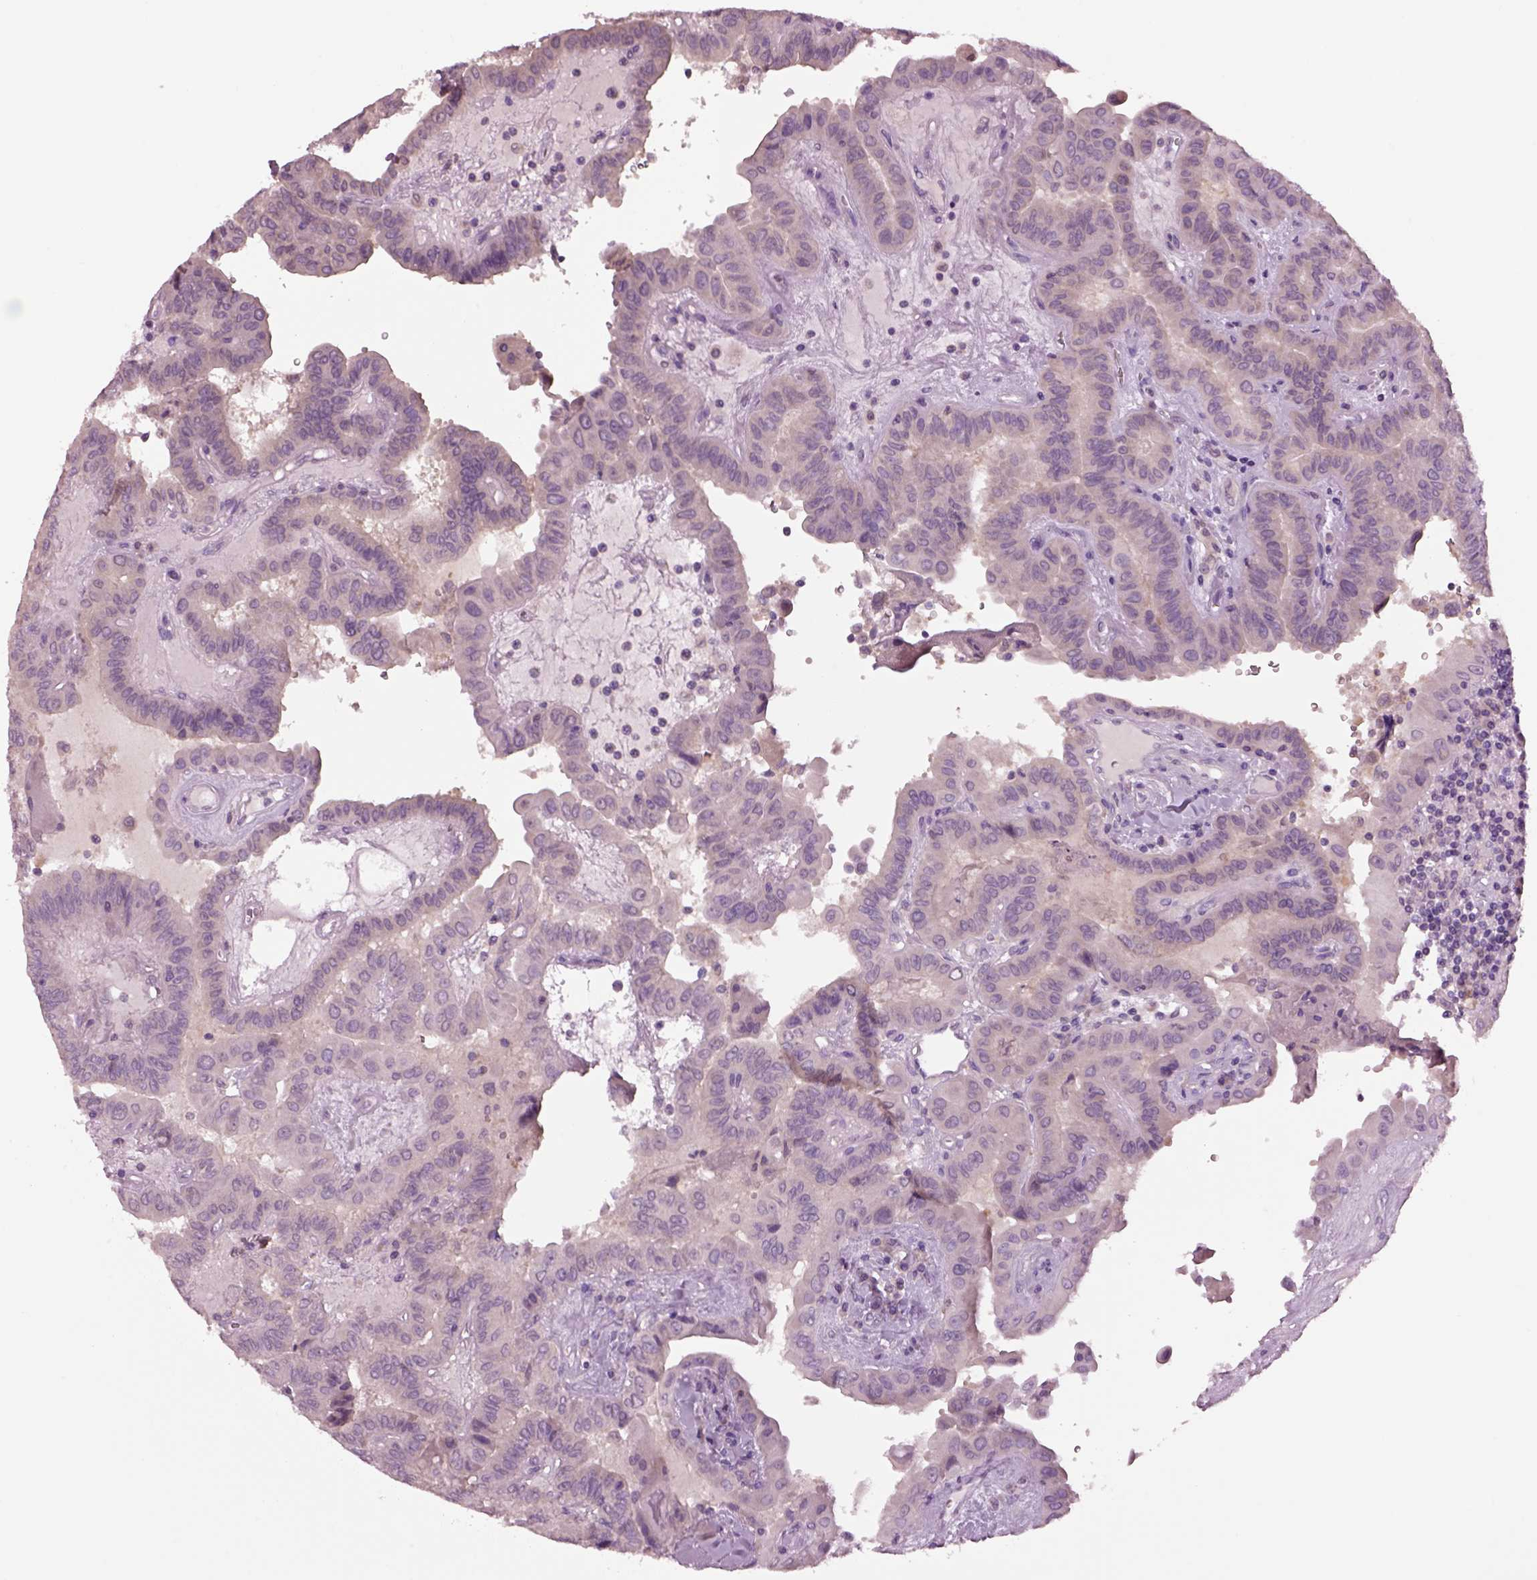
{"staining": {"intensity": "negative", "quantity": "none", "location": "none"}, "tissue": "thyroid cancer", "cell_type": "Tumor cells", "image_type": "cancer", "snomed": [{"axis": "morphology", "description": "Papillary adenocarcinoma, NOS"}, {"axis": "topography", "description": "Thyroid gland"}], "caption": "The micrograph exhibits no significant positivity in tumor cells of thyroid cancer (papillary adenocarcinoma).", "gene": "CLPSL1", "patient": {"sex": "female", "age": 37}}